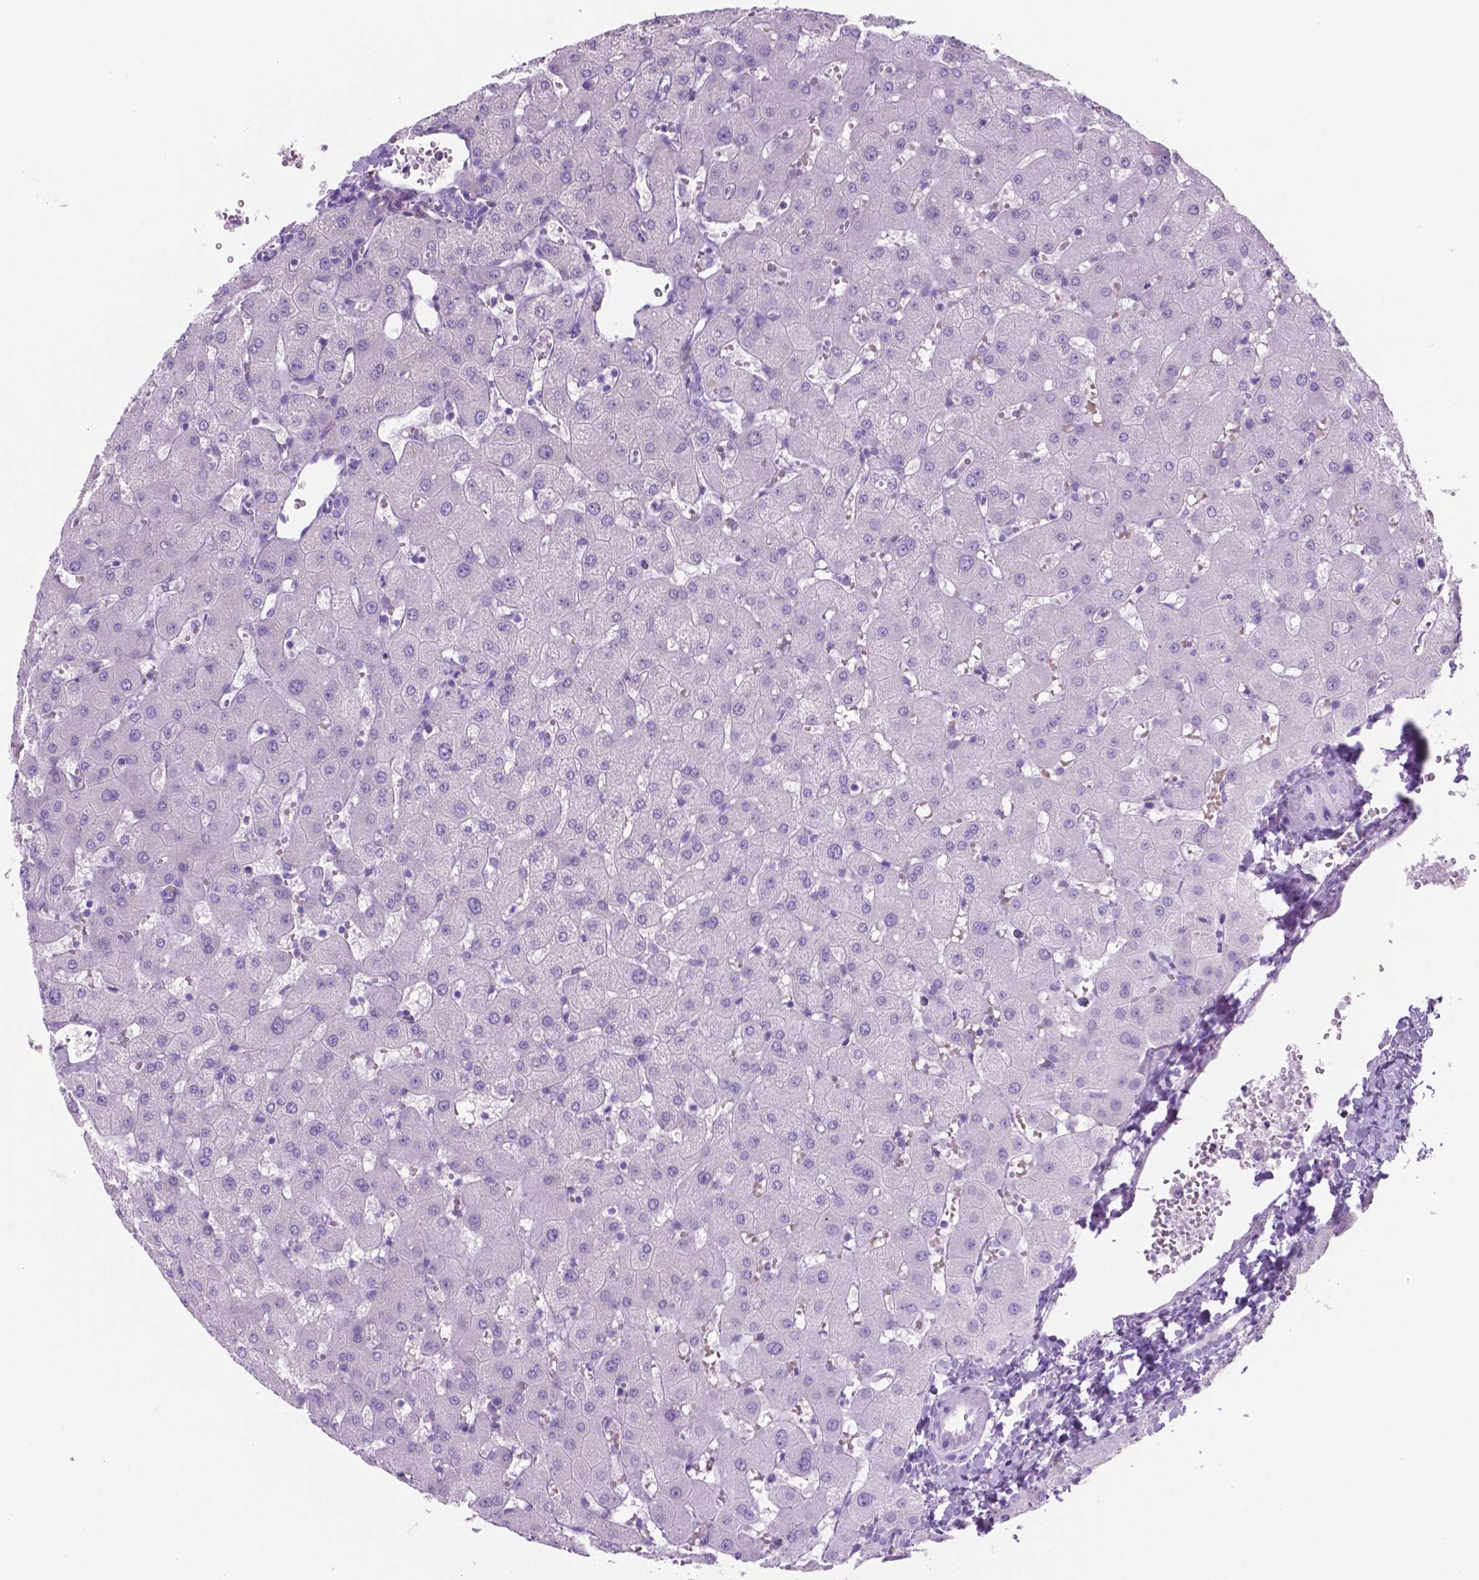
{"staining": {"intensity": "negative", "quantity": "none", "location": "none"}, "tissue": "liver", "cell_type": "Cholangiocytes", "image_type": "normal", "snomed": [{"axis": "morphology", "description": "Normal tissue, NOS"}, {"axis": "topography", "description": "Liver"}], "caption": "Immunohistochemistry histopathology image of unremarkable human liver stained for a protein (brown), which exhibits no expression in cholangiocytes. (Stains: DAB (3,3'-diaminobenzidine) immunohistochemistry with hematoxylin counter stain, Microscopy: brightfield microscopy at high magnification).", "gene": "GRIN2B", "patient": {"sex": "female", "age": 63}}